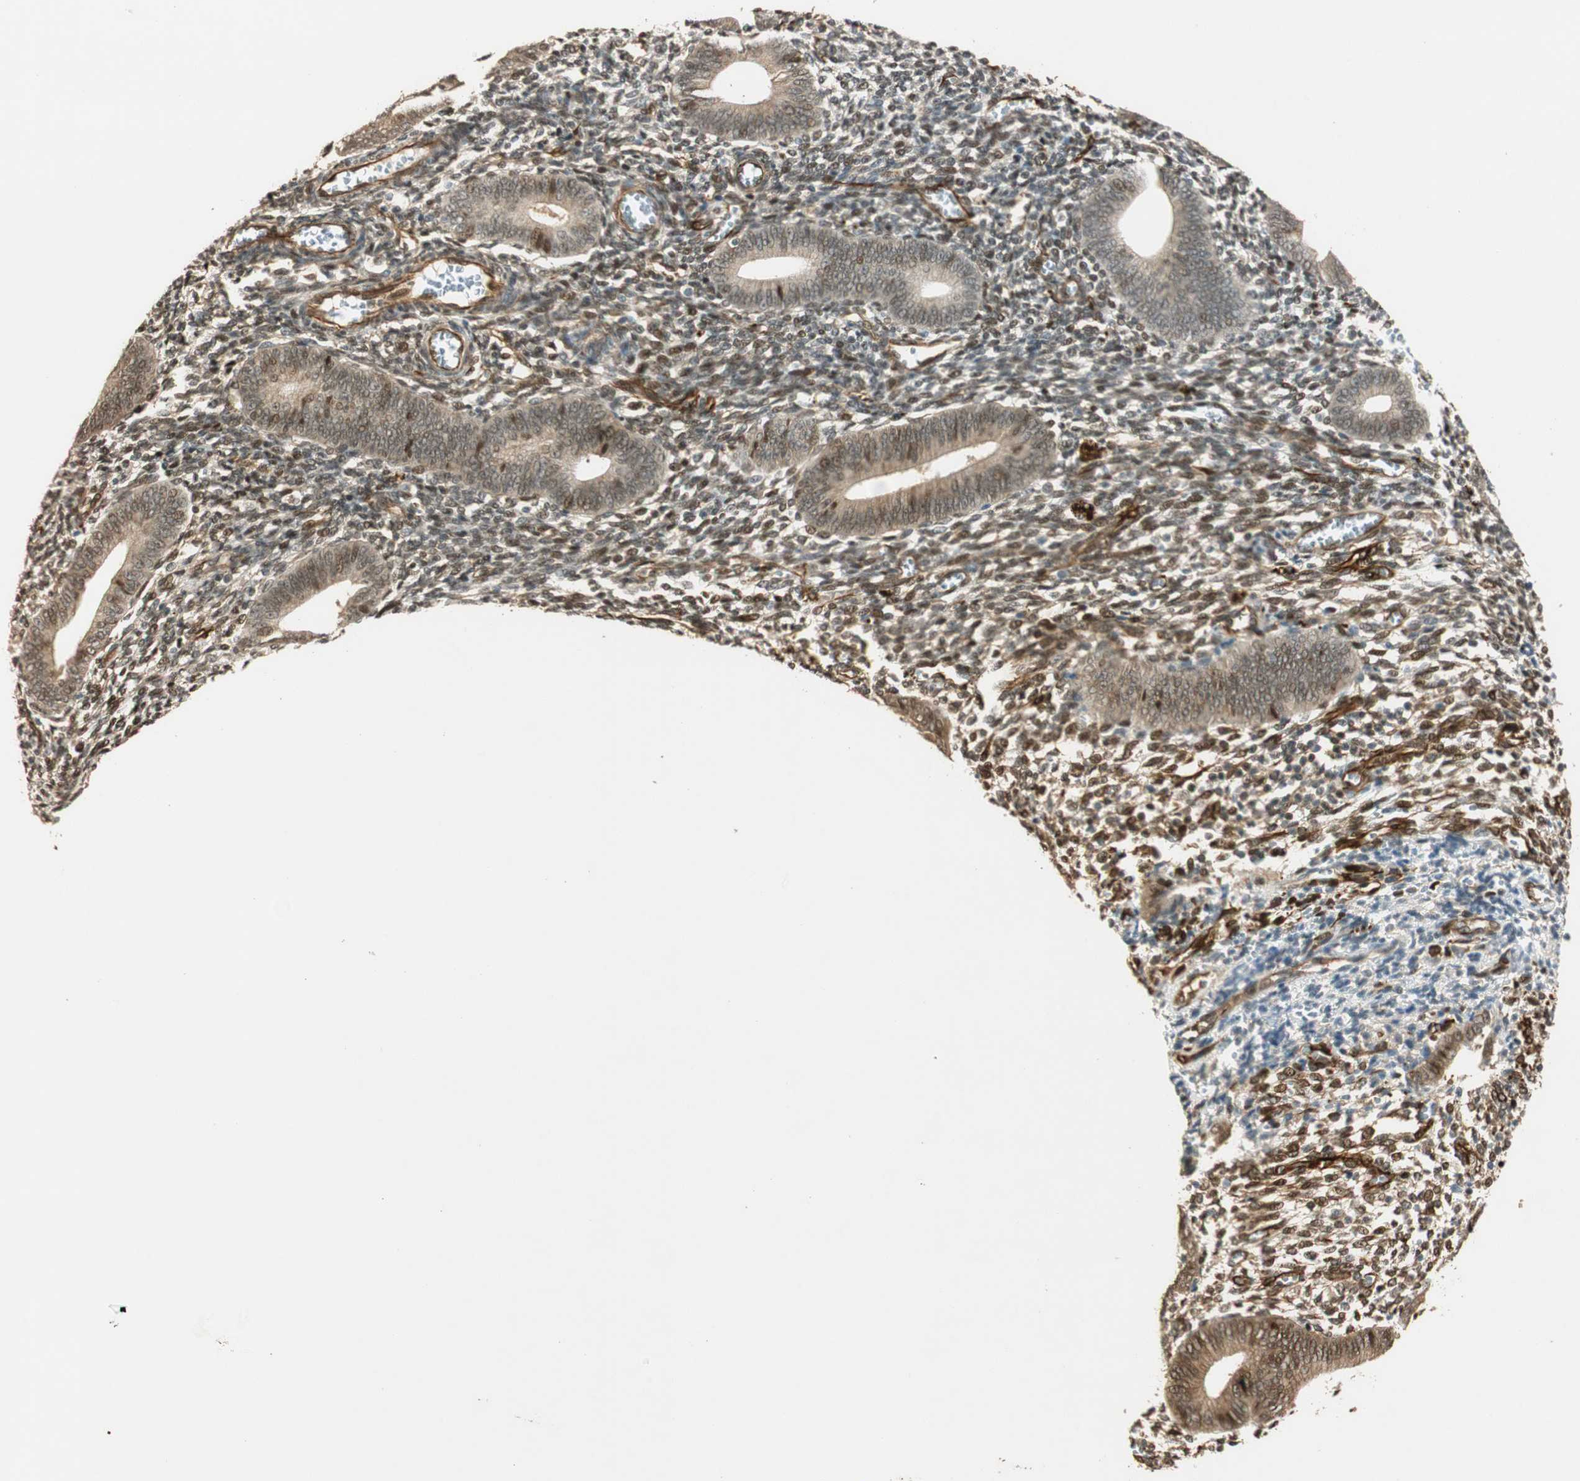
{"staining": {"intensity": "weak", "quantity": "25%-75%", "location": "cytoplasmic/membranous"}, "tissue": "endometrium", "cell_type": "Cells in endometrial stroma", "image_type": "normal", "snomed": [{"axis": "morphology", "description": "Normal tissue, NOS"}, {"axis": "topography", "description": "Uterus"}, {"axis": "topography", "description": "Endometrium"}], "caption": "Approximately 25%-75% of cells in endometrial stroma in normal endometrium display weak cytoplasmic/membranous protein positivity as visualized by brown immunohistochemical staining.", "gene": "NES", "patient": {"sex": "female", "age": 33}}